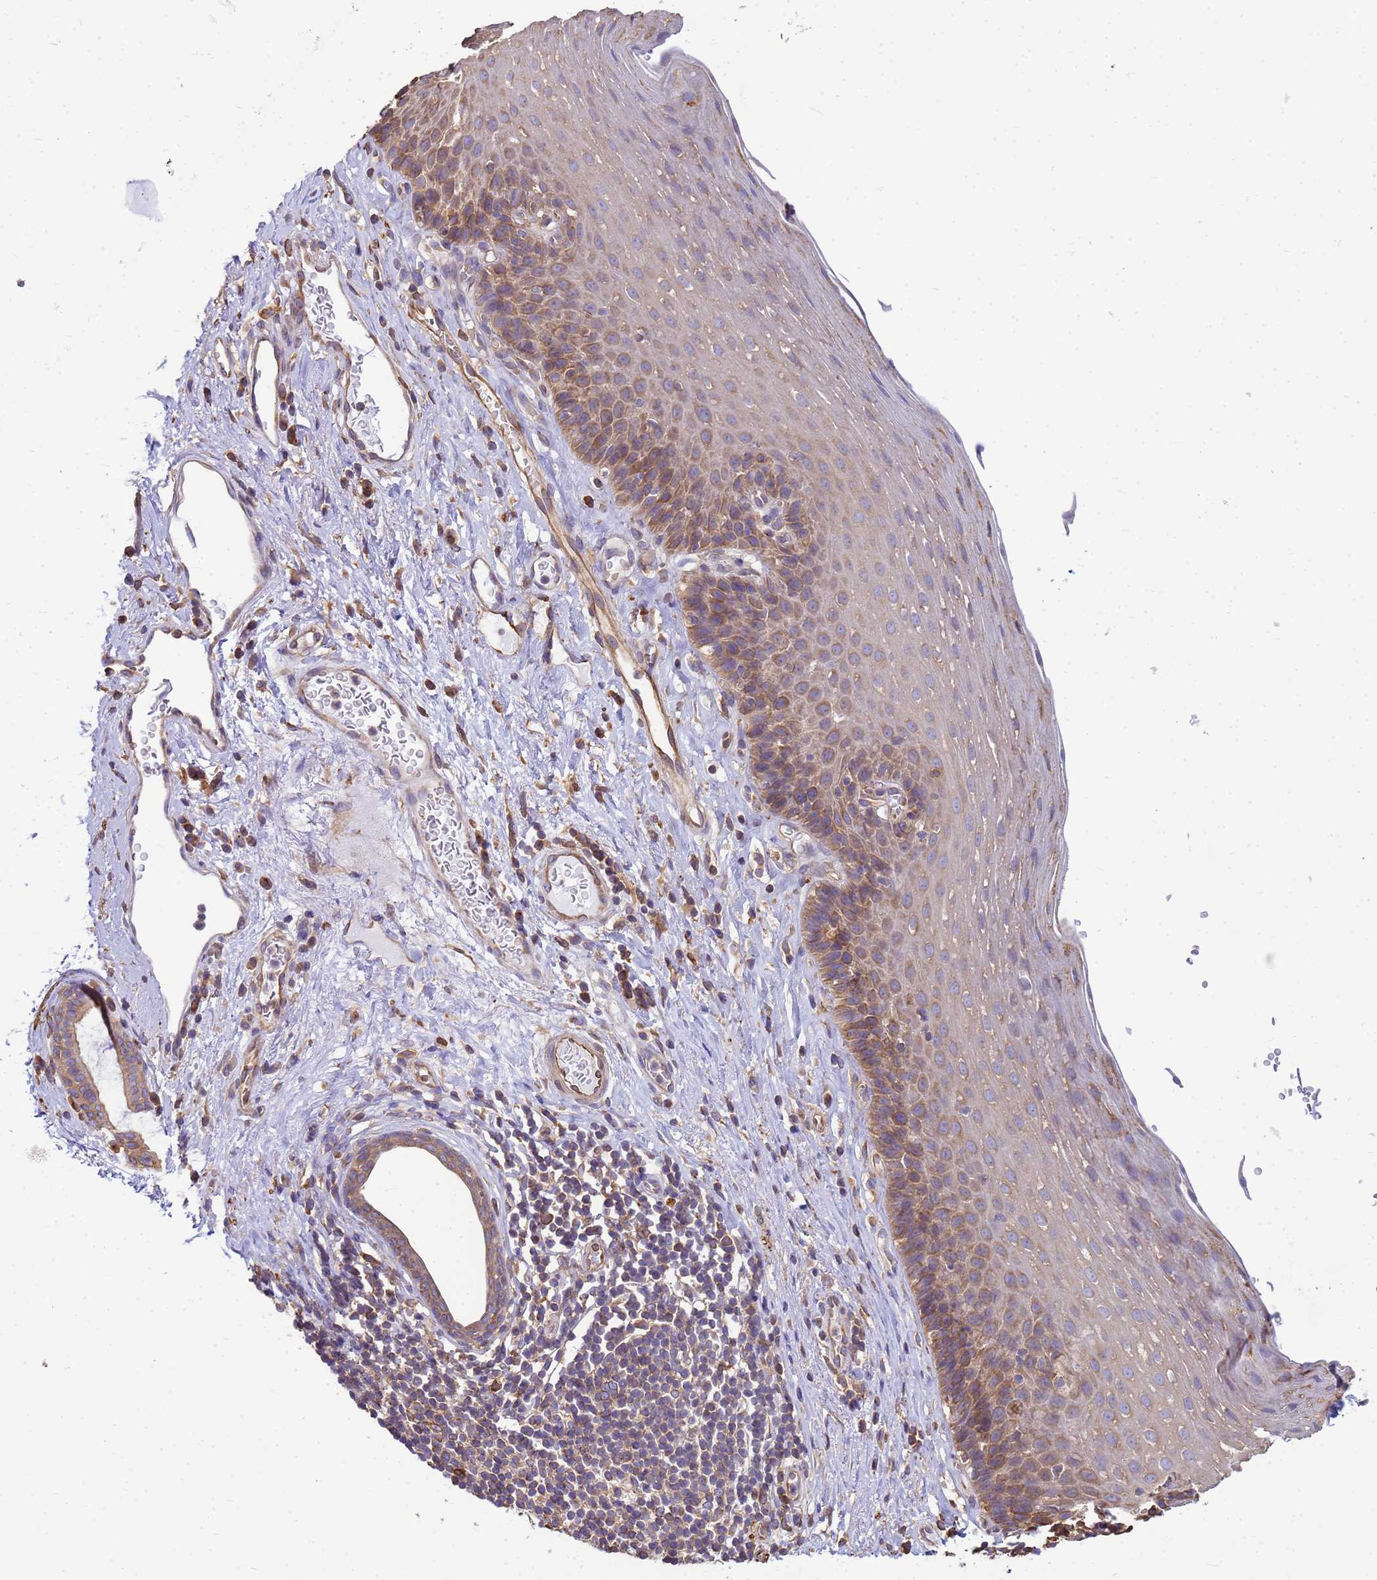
{"staining": {"intensity": "moderate", "quantity": "25%-75%", "location": "cytoplasmic/membranous"}, "tissue": "esophagus", "cell_type": "Squamous epithelial cells", "image_type": "normal", "snomed": [{"axis": "morphology", "description": "Normal tissue, NOS"}, {"axis": "topography", "description": "Esophagus"}], "caption": "Human esophagus stained for a protein (brown) reveals moderate cytoplasmic/membranous positive expression in about 25%-75% of squamous epithelial cells.", "gene": "ENSG00000198211", "patient": {"sex": "female", "age": 66}}